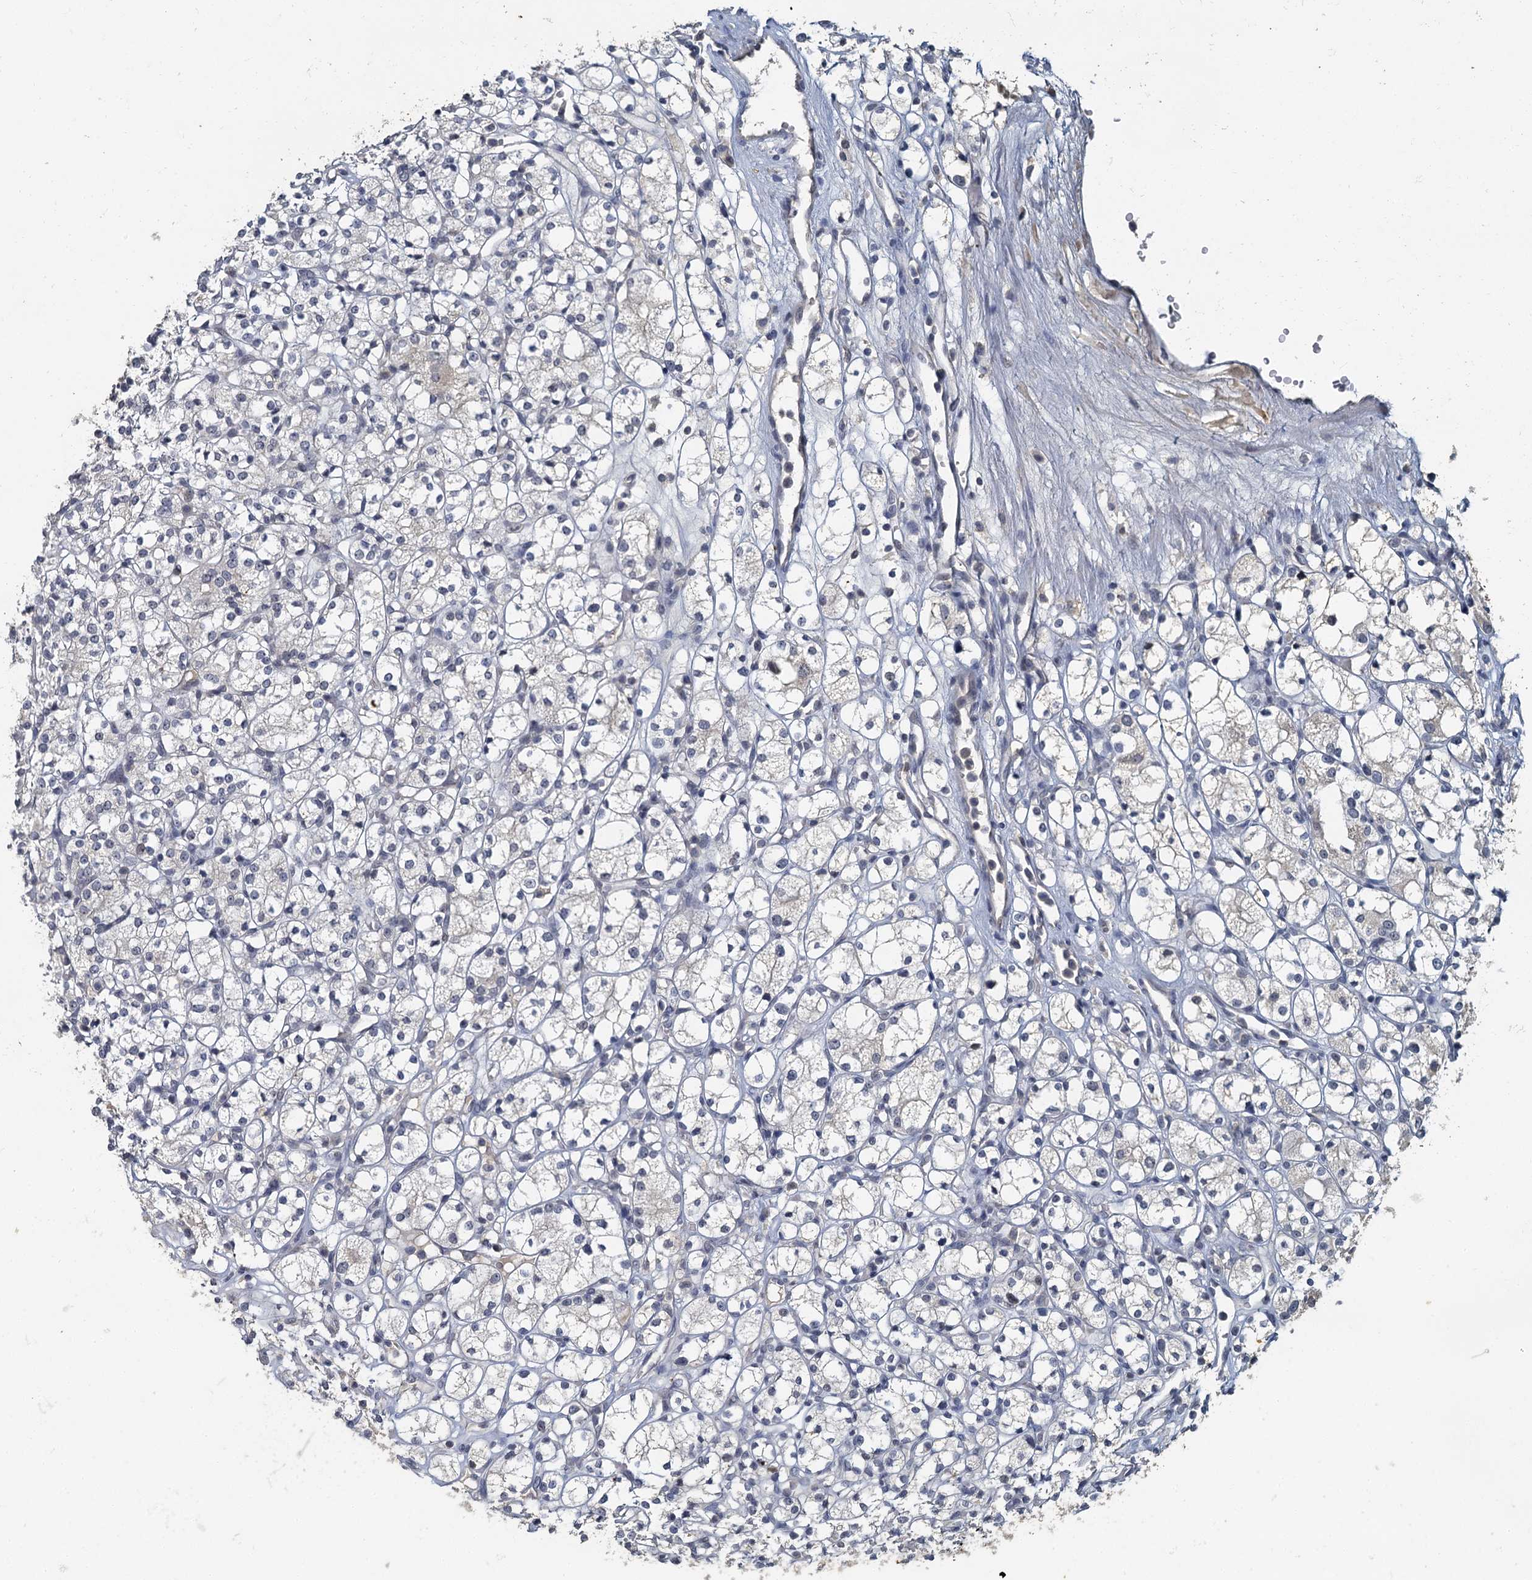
{"staining": {"intensity": "negative", "quantity": "none", "location": "none"}, "tissue": "renal cancer", "cell_type": "Tumor cells", "image_type": "cancer", "snomed": [{"axis": "morphology", "description": "Adenocarcinoma, NOS"}, {"axis": "topography", "description": "Kidney"}], "caption": "Tumor cells show no significant protein staining in renal cancer. (DAB immunohistochemistry (IHC) with hematoxylin counter stain).", "gene": "MUCL1", "patient": {"sex": "male", "age": 77}}